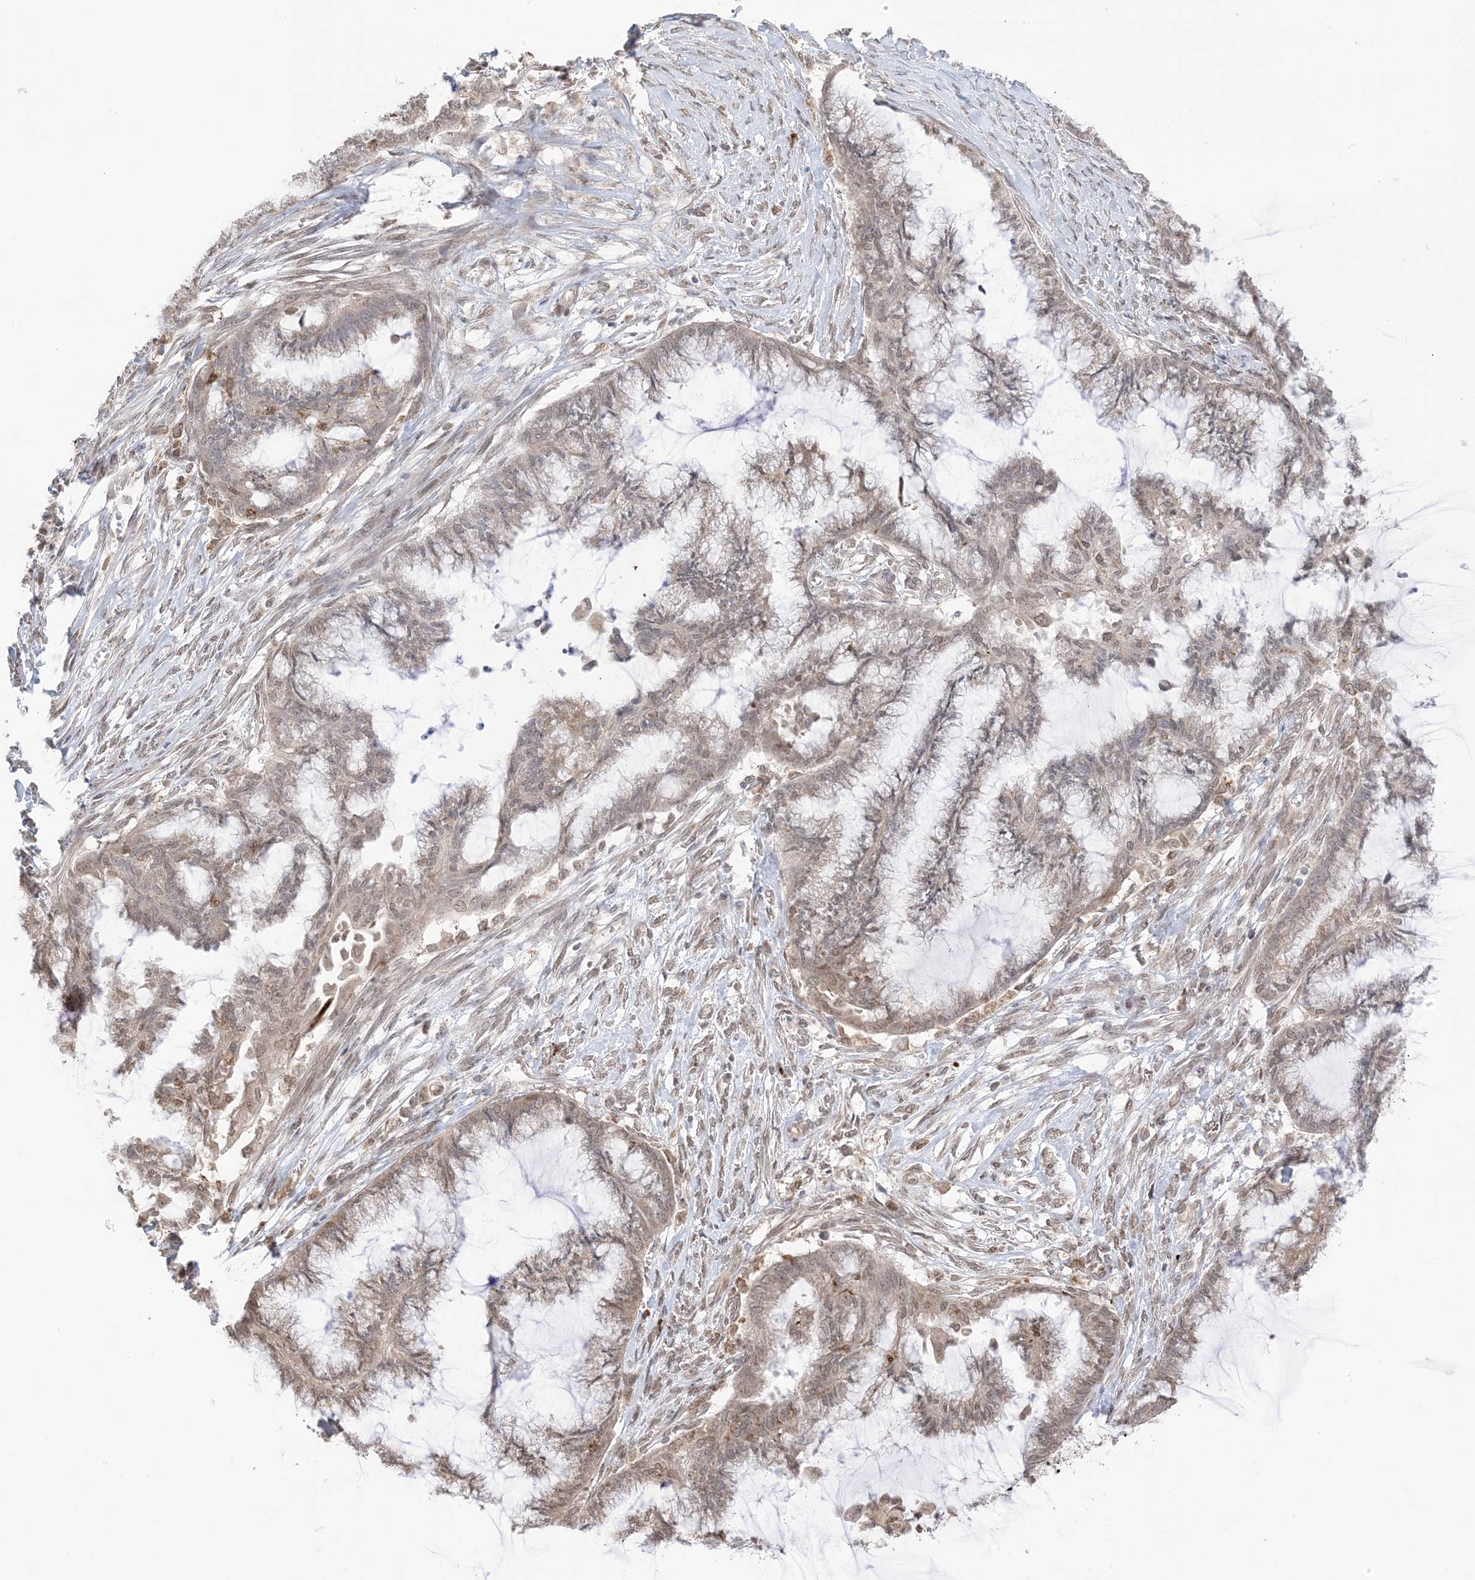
{"staining": {"intensity": "weak", "quantity": ">75%", "location": "cytoplasmic/membranous,nuclear"}, "tissue": "endometrial cancer", "cell_type": "Tumor cells", "image_type": "cancer", "snomed": [{"axis": "morphology", "description": "Adenocarcinoma, NOS"}, {"axis": "topography", "description": "Endometrium"}], "caption": "Adenocarcinoma (endometrial) was stained to show a protein in brown. There is low levels of weak cytoplasmic/membranous and nuclear expression in about >75% of tumor cells.", "gene": "UBE2E2", "patient": {"sex": "female", "age": 86}}